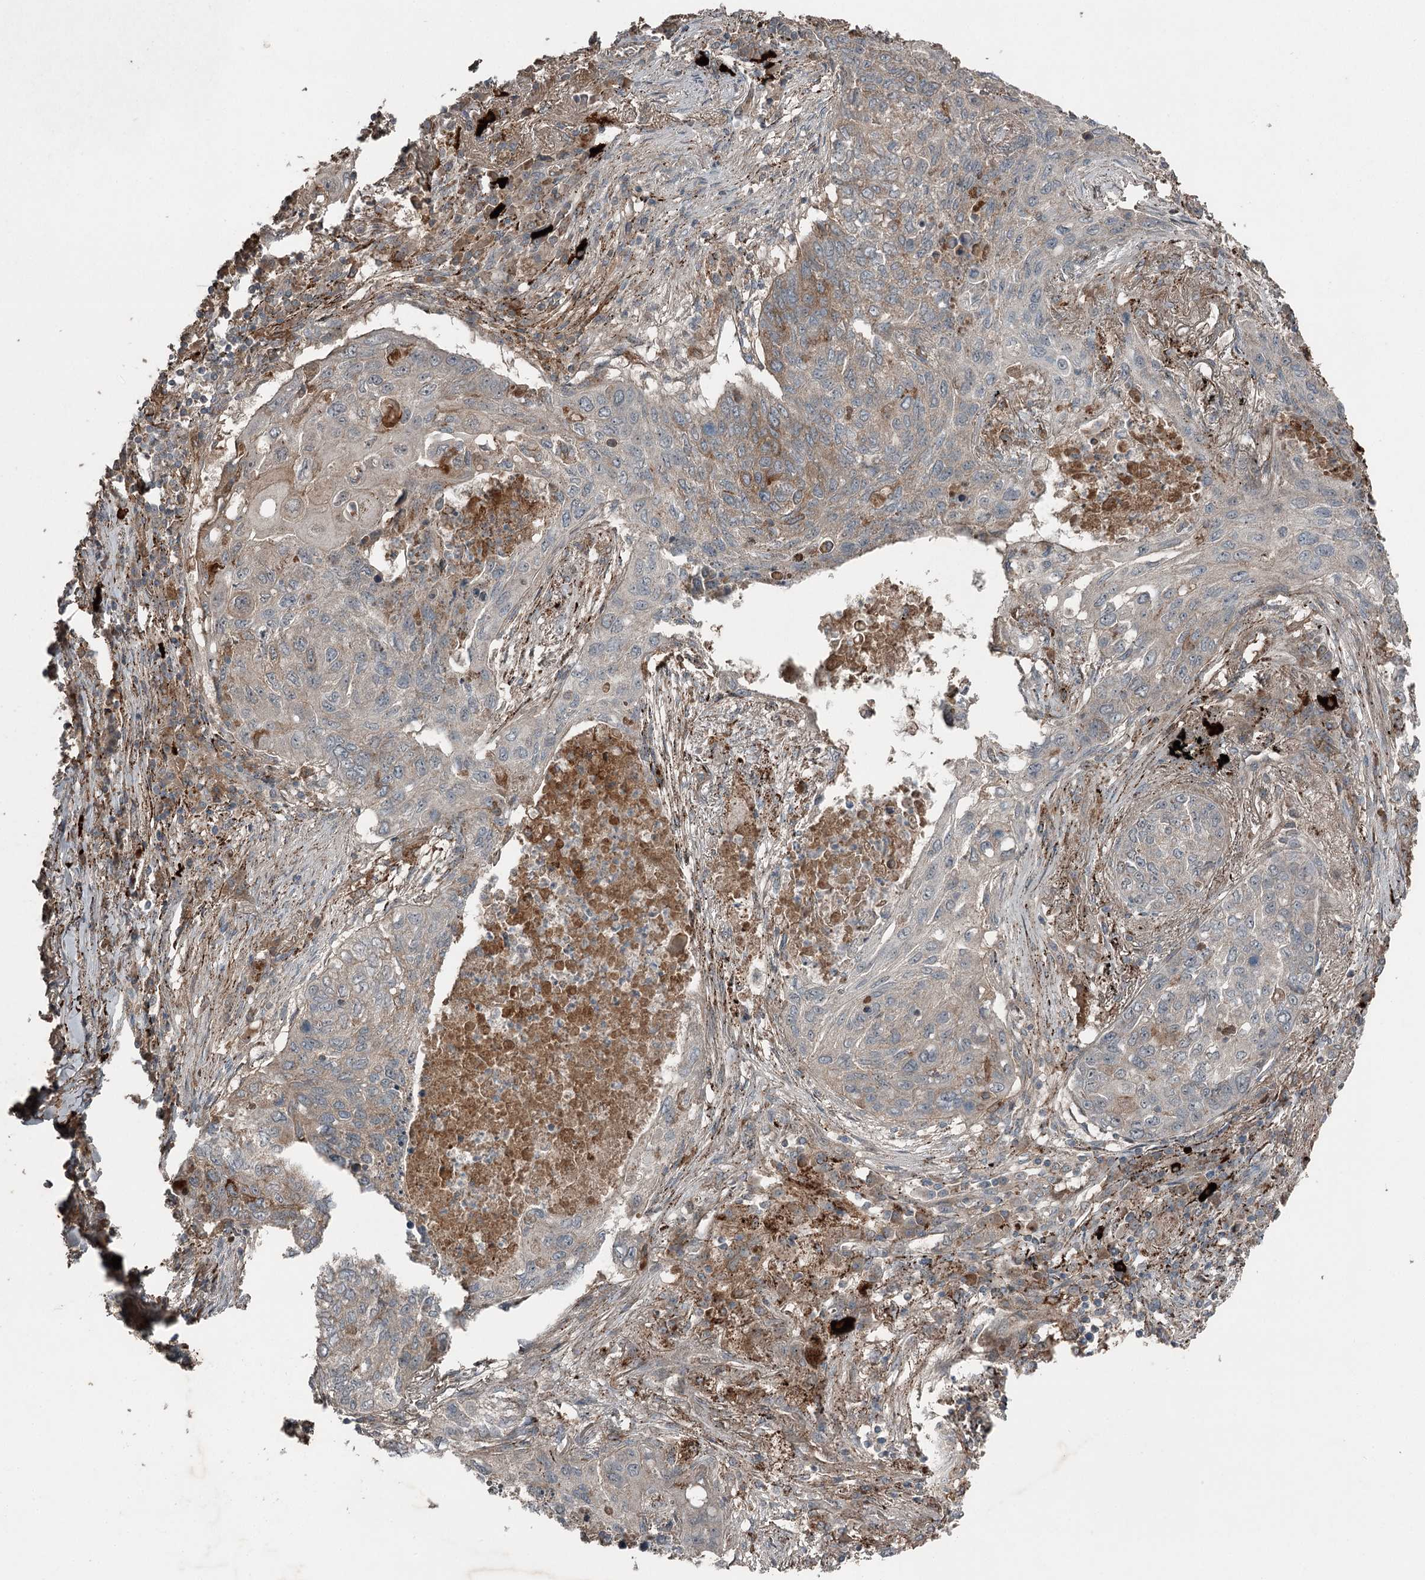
{"staining": {"intensity": "moderate", "quantity": "<25%", "location": "cytoplasmic/membranous"}, "tissue": "lung cancer", "cell_type": "Tumor cells", "image_type": "cancer", "snomed": [{"axis": "morphology", "description": "Squamous cell carcinoma, NOS"}, {"axis": "topography", "description": "Lung"}], "caption": "Immunohistochemistry (IHC) micrograph of lung cancer stained for a protein (brown), which reveals low levels of moderate cytoplasmic/membranous positivity in approximately <25% of tumor cells.", "gene": "SLC39A8", "patient": {"sex": "female", "age": 63}}